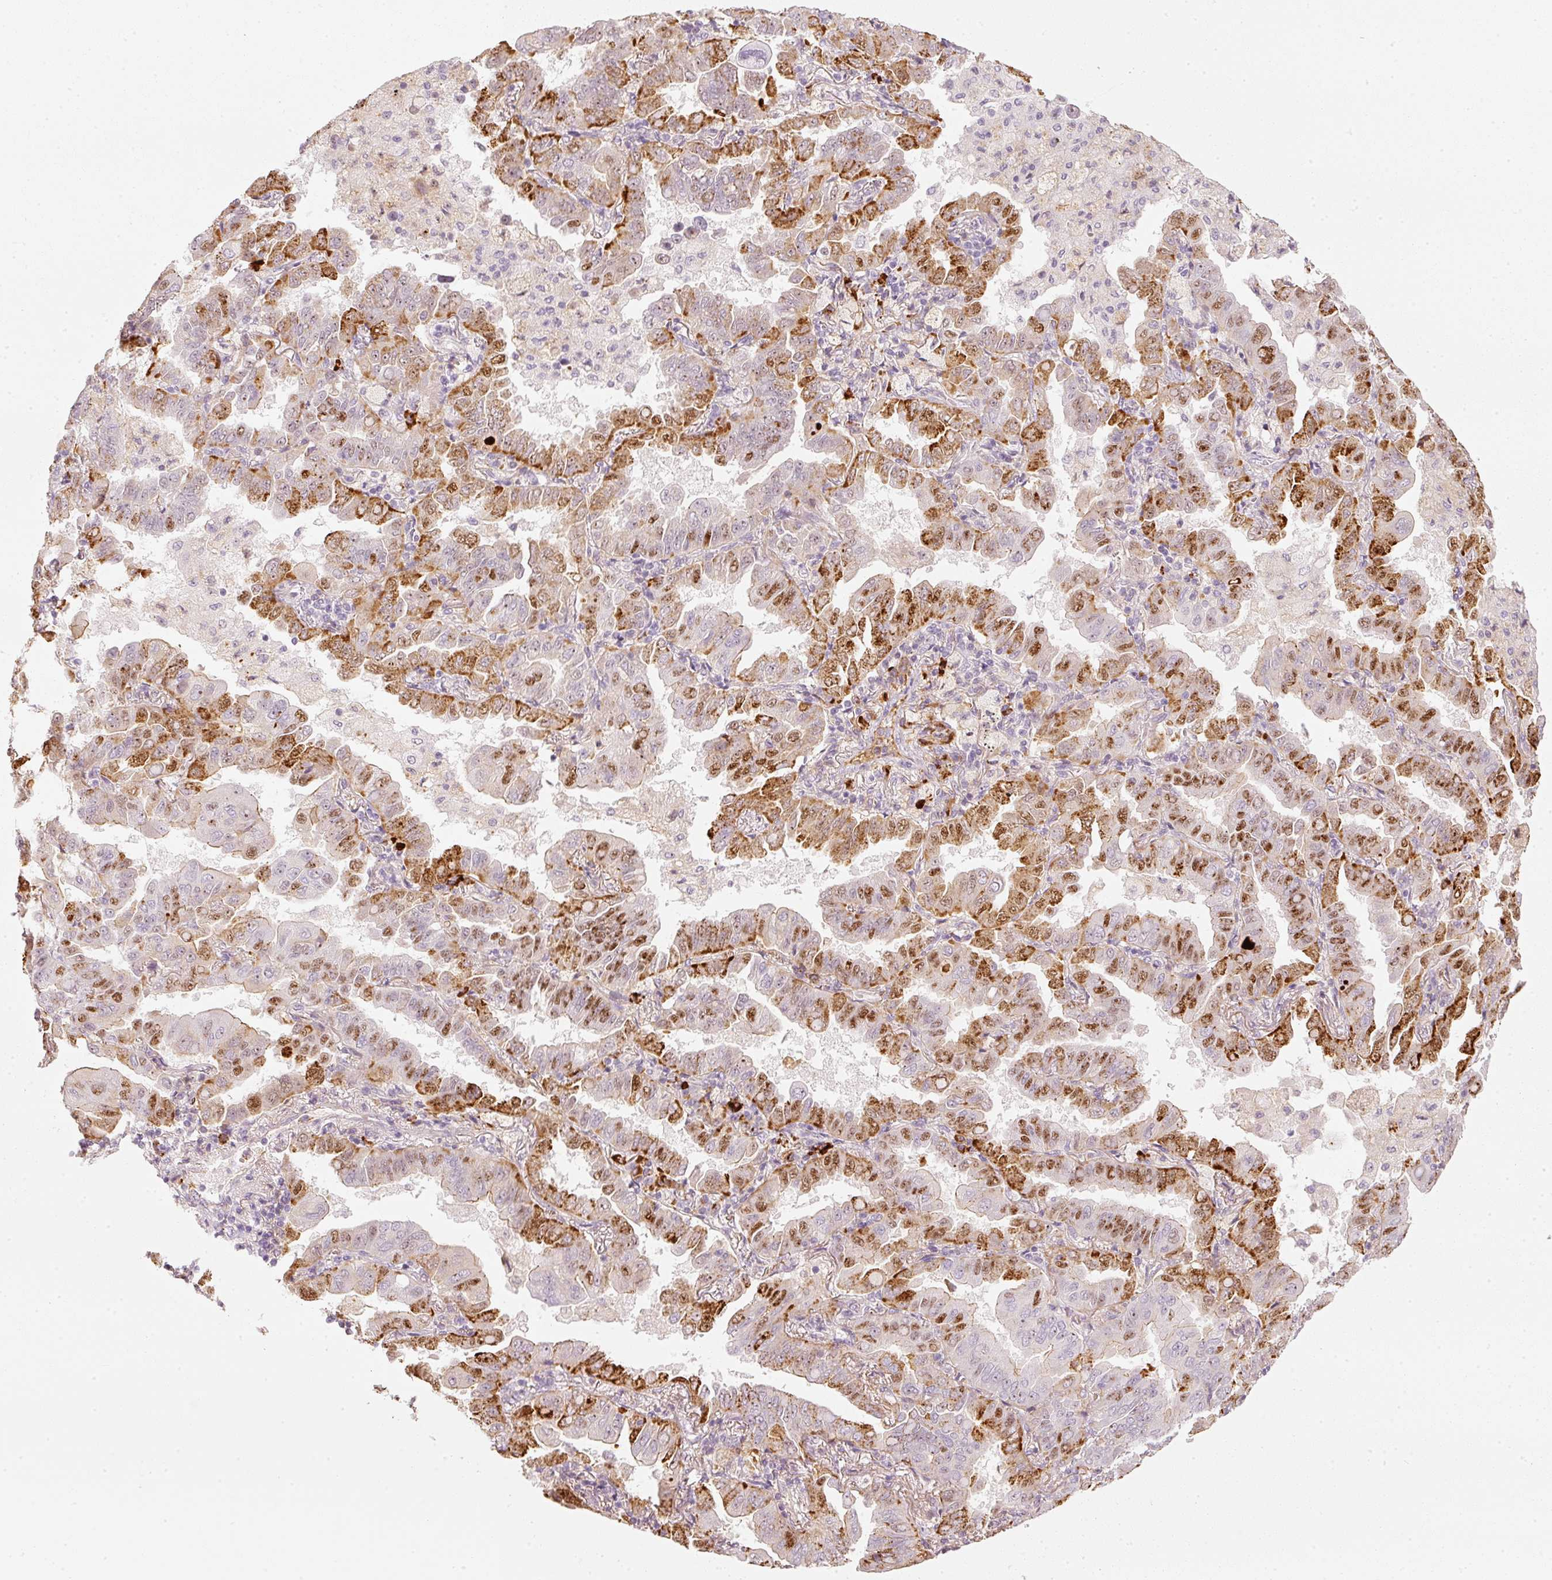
{"staining": {"intensity": "moderate", "quantity": ">75%", "location": "cytoplasmic/membranous,nuclear"}, "tissue": "lung cancer", "cell_type": "Tumor cells", "image_type": "cancer", "snomed": [{"axis": "morphology", "description": "Adenocarcinoma, NOS"}, {"axis": "topography", "description": "Lung"}], "caption": "Lung adenocarcinoma stained with a protein marker demonstrates moderate staining in tumor cells.", "gene": "VCAM1", "patient": {"sex": "male", "age": 64}}